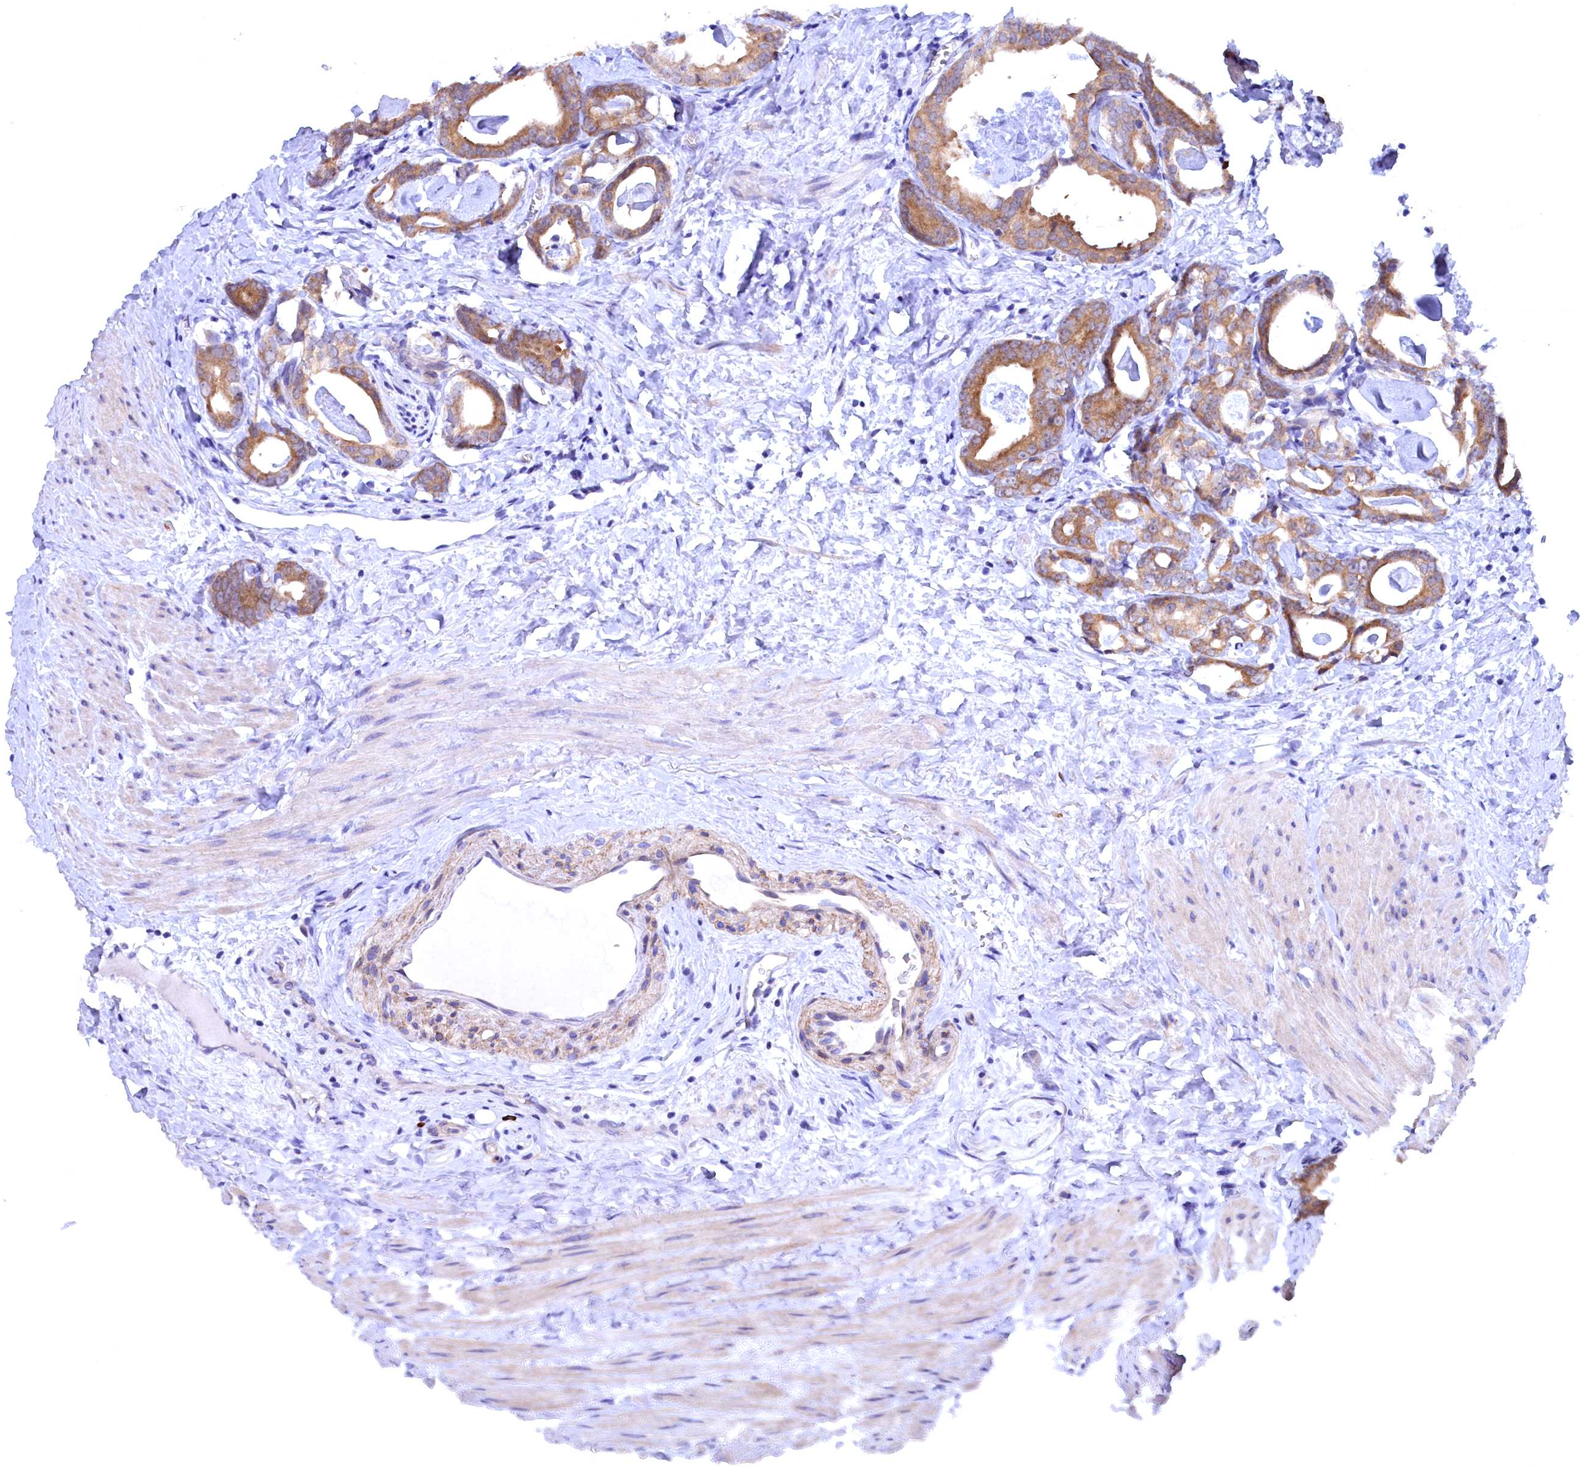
{"staining": {"intensity": "moderate", "quantity": ">75%", "location": "cytoplasmic/membranous"}, "tissue": "prostate cancer", "cell_type": "Tumor cells", "image_type": "cancer", "snomed": [{"axis": "morphology", "description": "Adenocarcinoma, Low grade"}, {"axis": "topography", "description": "Prostate"}], "caption": "A brown stain shows moderate cytoplasmic/membranous positivity of a protein in human prostate low-grade adenocarcinoma tumor cells.", "gene": "JPT2", "patient": {"sex": "male", "age": 71}}